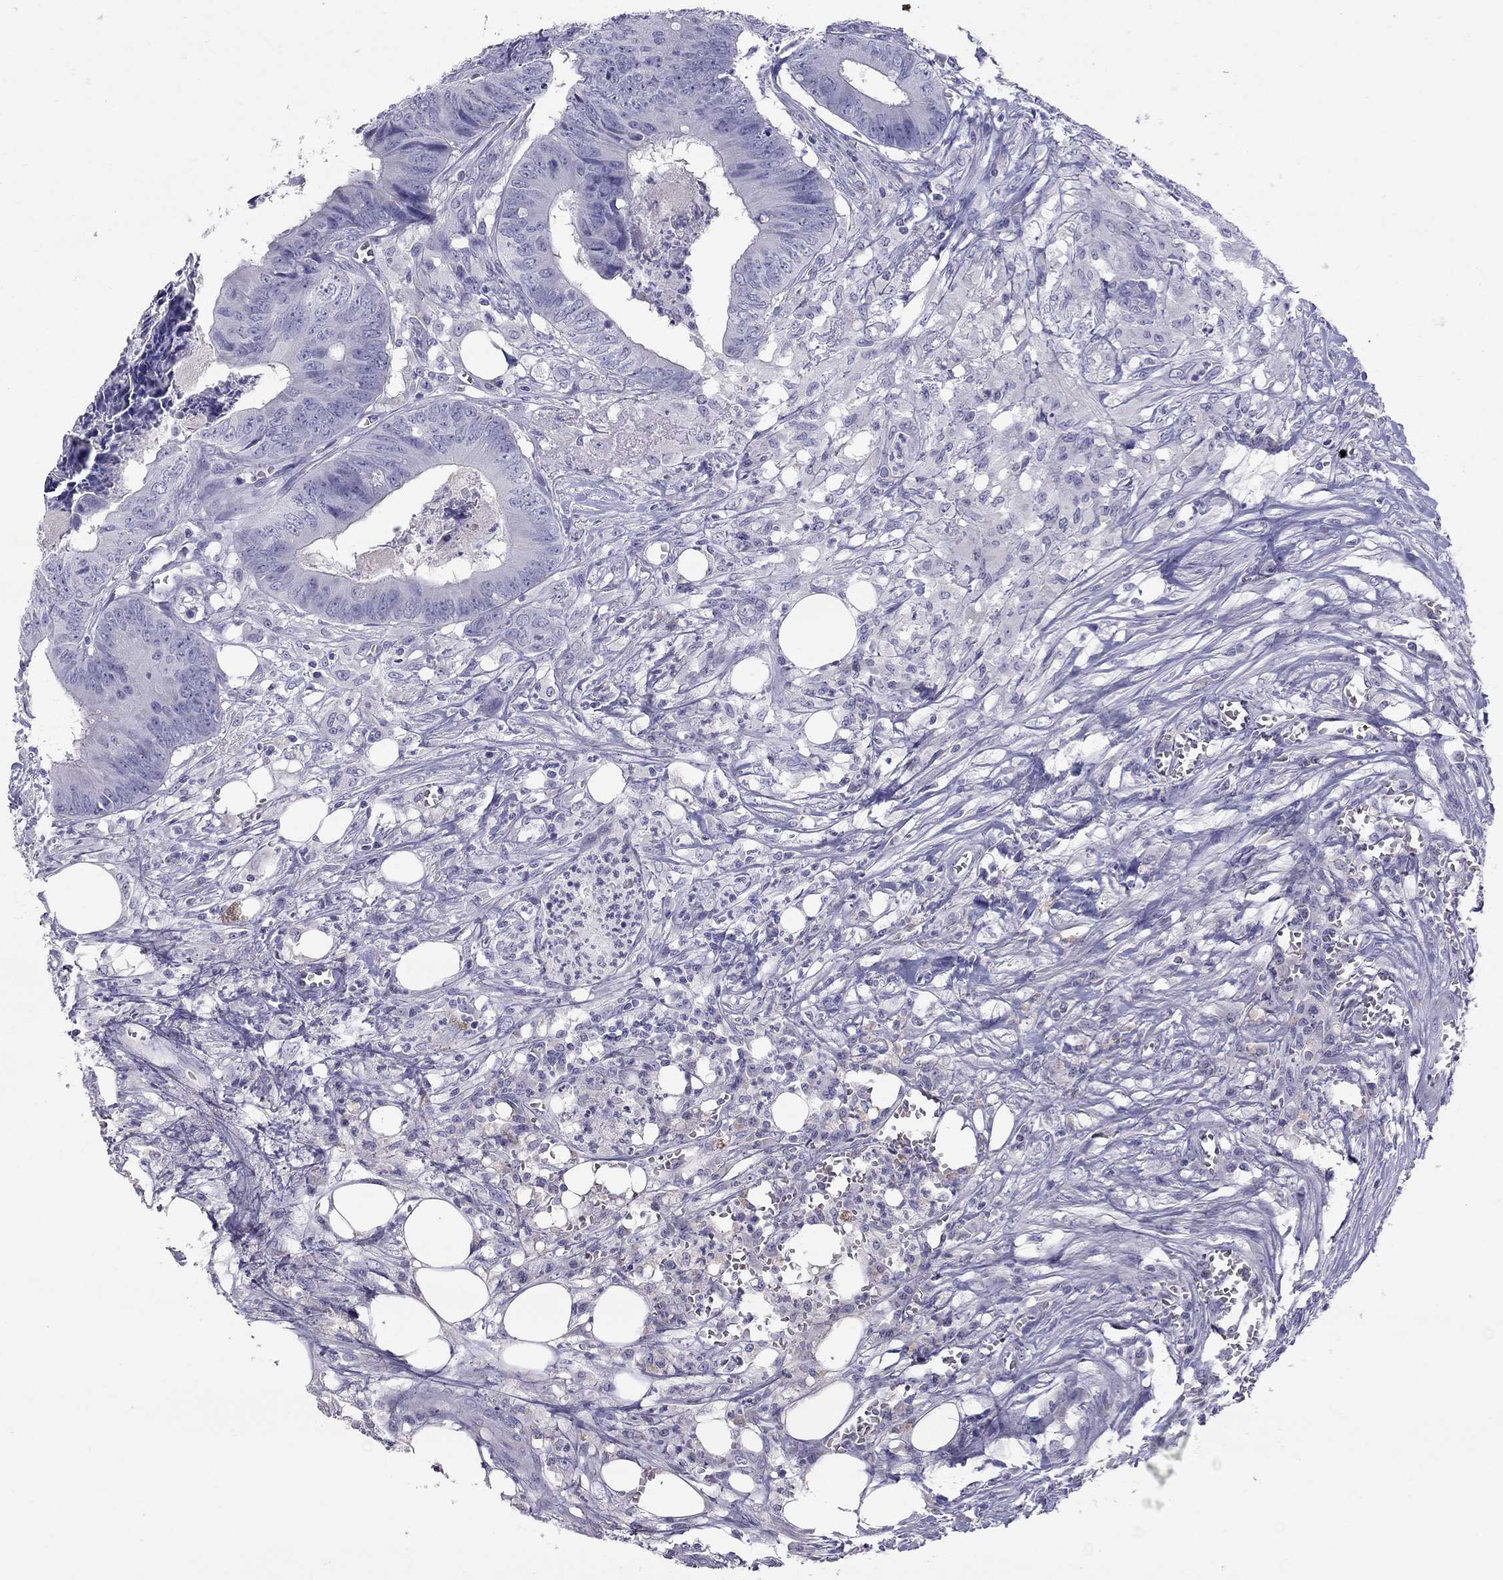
{"staining": {"intensity": "negative", "quantity": "none", "location": "none"}, "tissue": "colorectal cancer", "cell_type": "Tumor cells", "image_type": "cancer", "snomed": [{"axis": "morphology", "description": "Adenocarcinoma, NOS"}, {"axis": "topography", "description": "Colon"}], "caption": "Immunohistochemistry photomicrograph of neoplastic tissue: adenocarcinoma (colorectal) stained with DAB exhibits no significant protein staining in tumor cells.", "gene": "MUC16", "patient": {"sex": "male", "age": 84}}